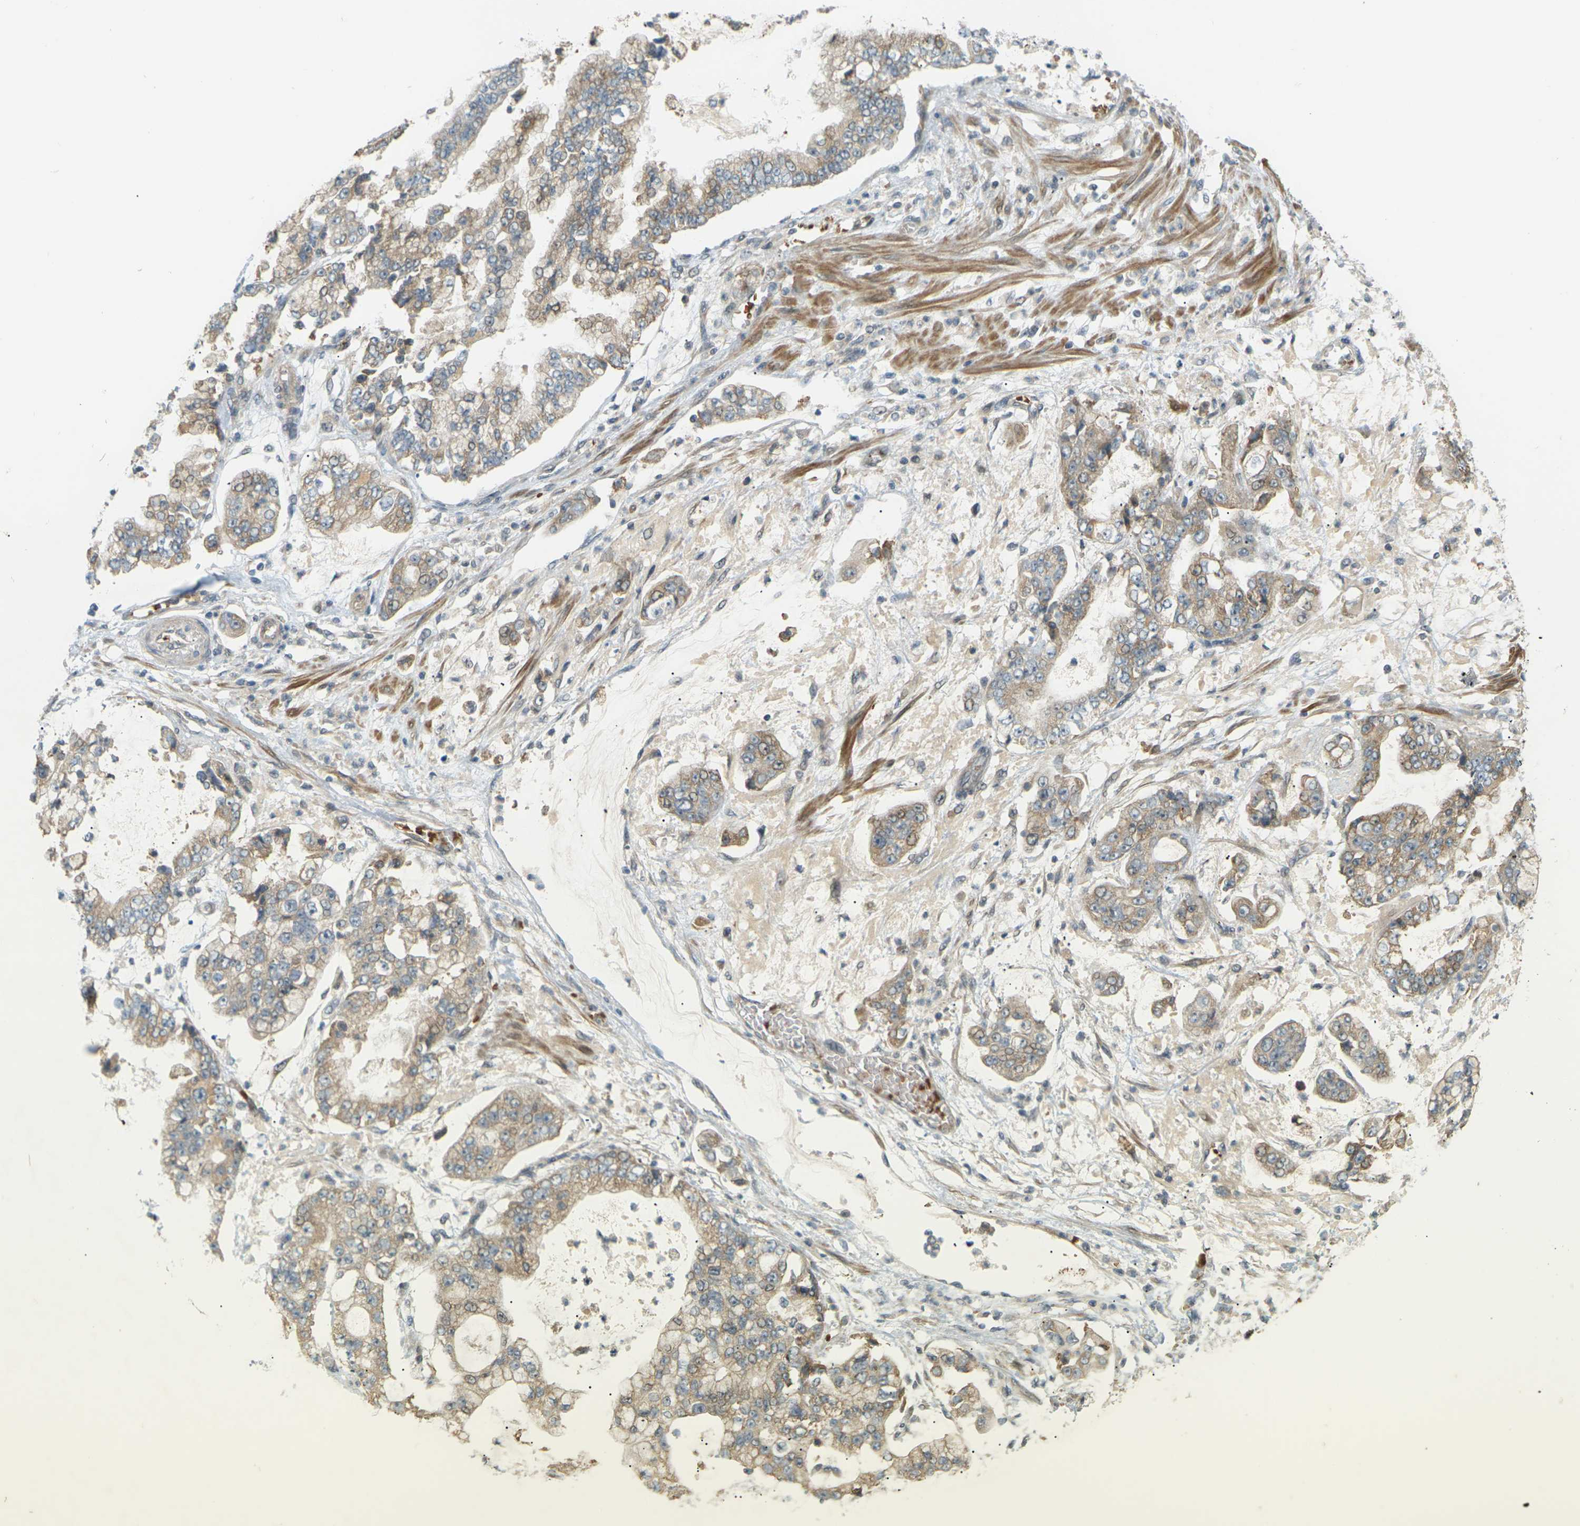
{"staining": {"intensity": "weak", "quantity": ">75%", "location": "cytoplasmic/membranous"}, "tissue": "stomach cancer", "cell_type": "Tumor cells", "image_type": "cancer", "snomed": [{"axis": "morphology", "description": "Adenocarcinoma, NOS"}, {"axis": "topography", "description": "Stomach"}], "caption": "This image reveals immunohistochemistry (IHC) staining of human stomach adenocarcinoma, with low weak cytoplasmic/membranous positivity in approximately >75% of tumor cells.", "gene": "SOCS6", "patient": {"sex": "male", "age": 76}}